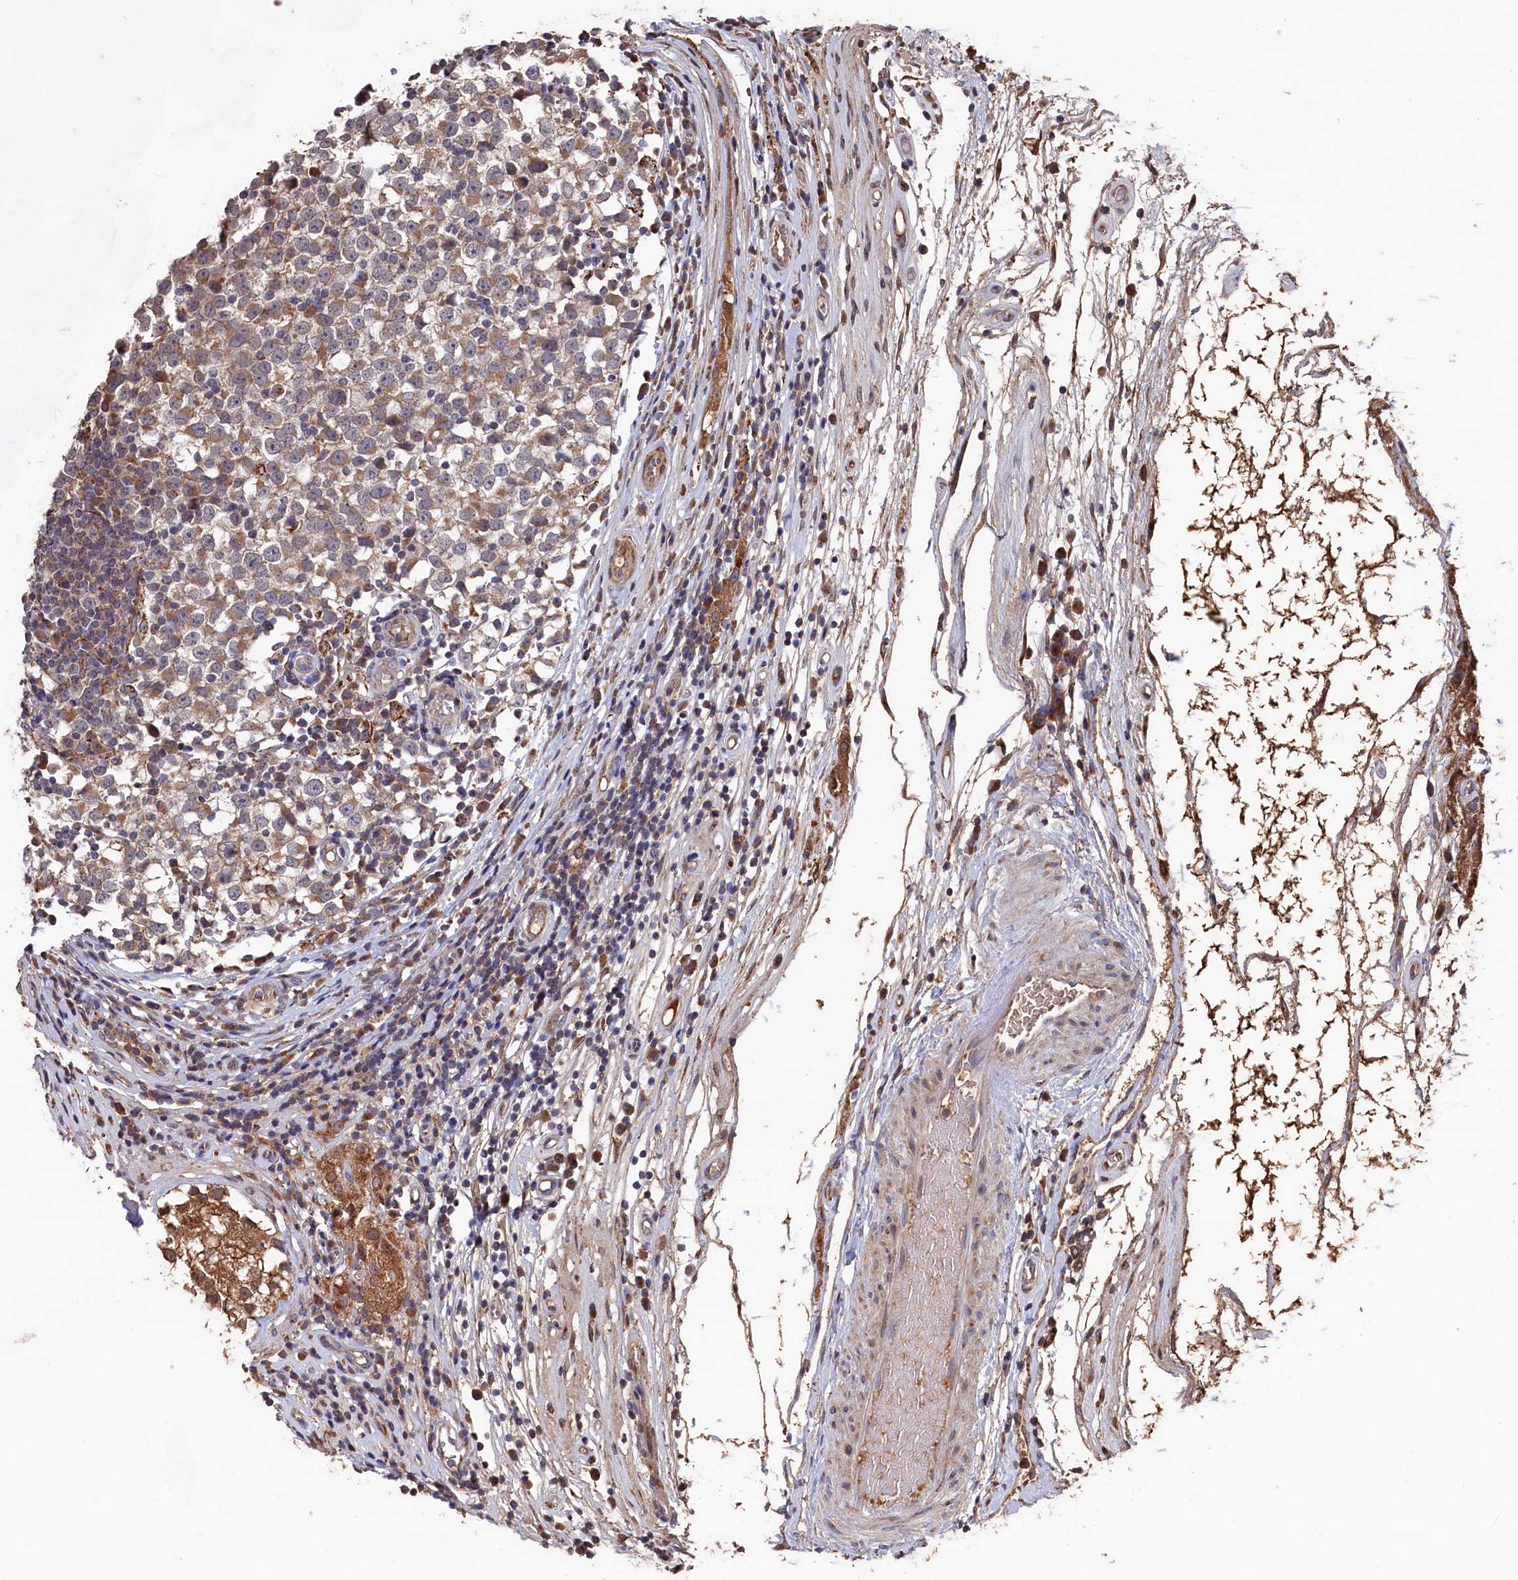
{"staining": {"intensity": "moderate", "quantity": "<25%", "location": "cytoplasmic/membranous"}, "tissue": "testis cancer", "cell_type": "Tumor cells", "image_type": "cancer", "snomed": [{"axis": "morphology", "description": "Seminoma, NOS"}, {"axis": "topography", "description": "Testis"}], "caption": "Testis seminoma stained with DAB immunohistochemistry demonstrates low levels of moderate cytoplasmic/membranous positivity in about <25% of tumor cells.", "gene": "SLC12A4", "patient": {"sex": "male", "age": 65}}